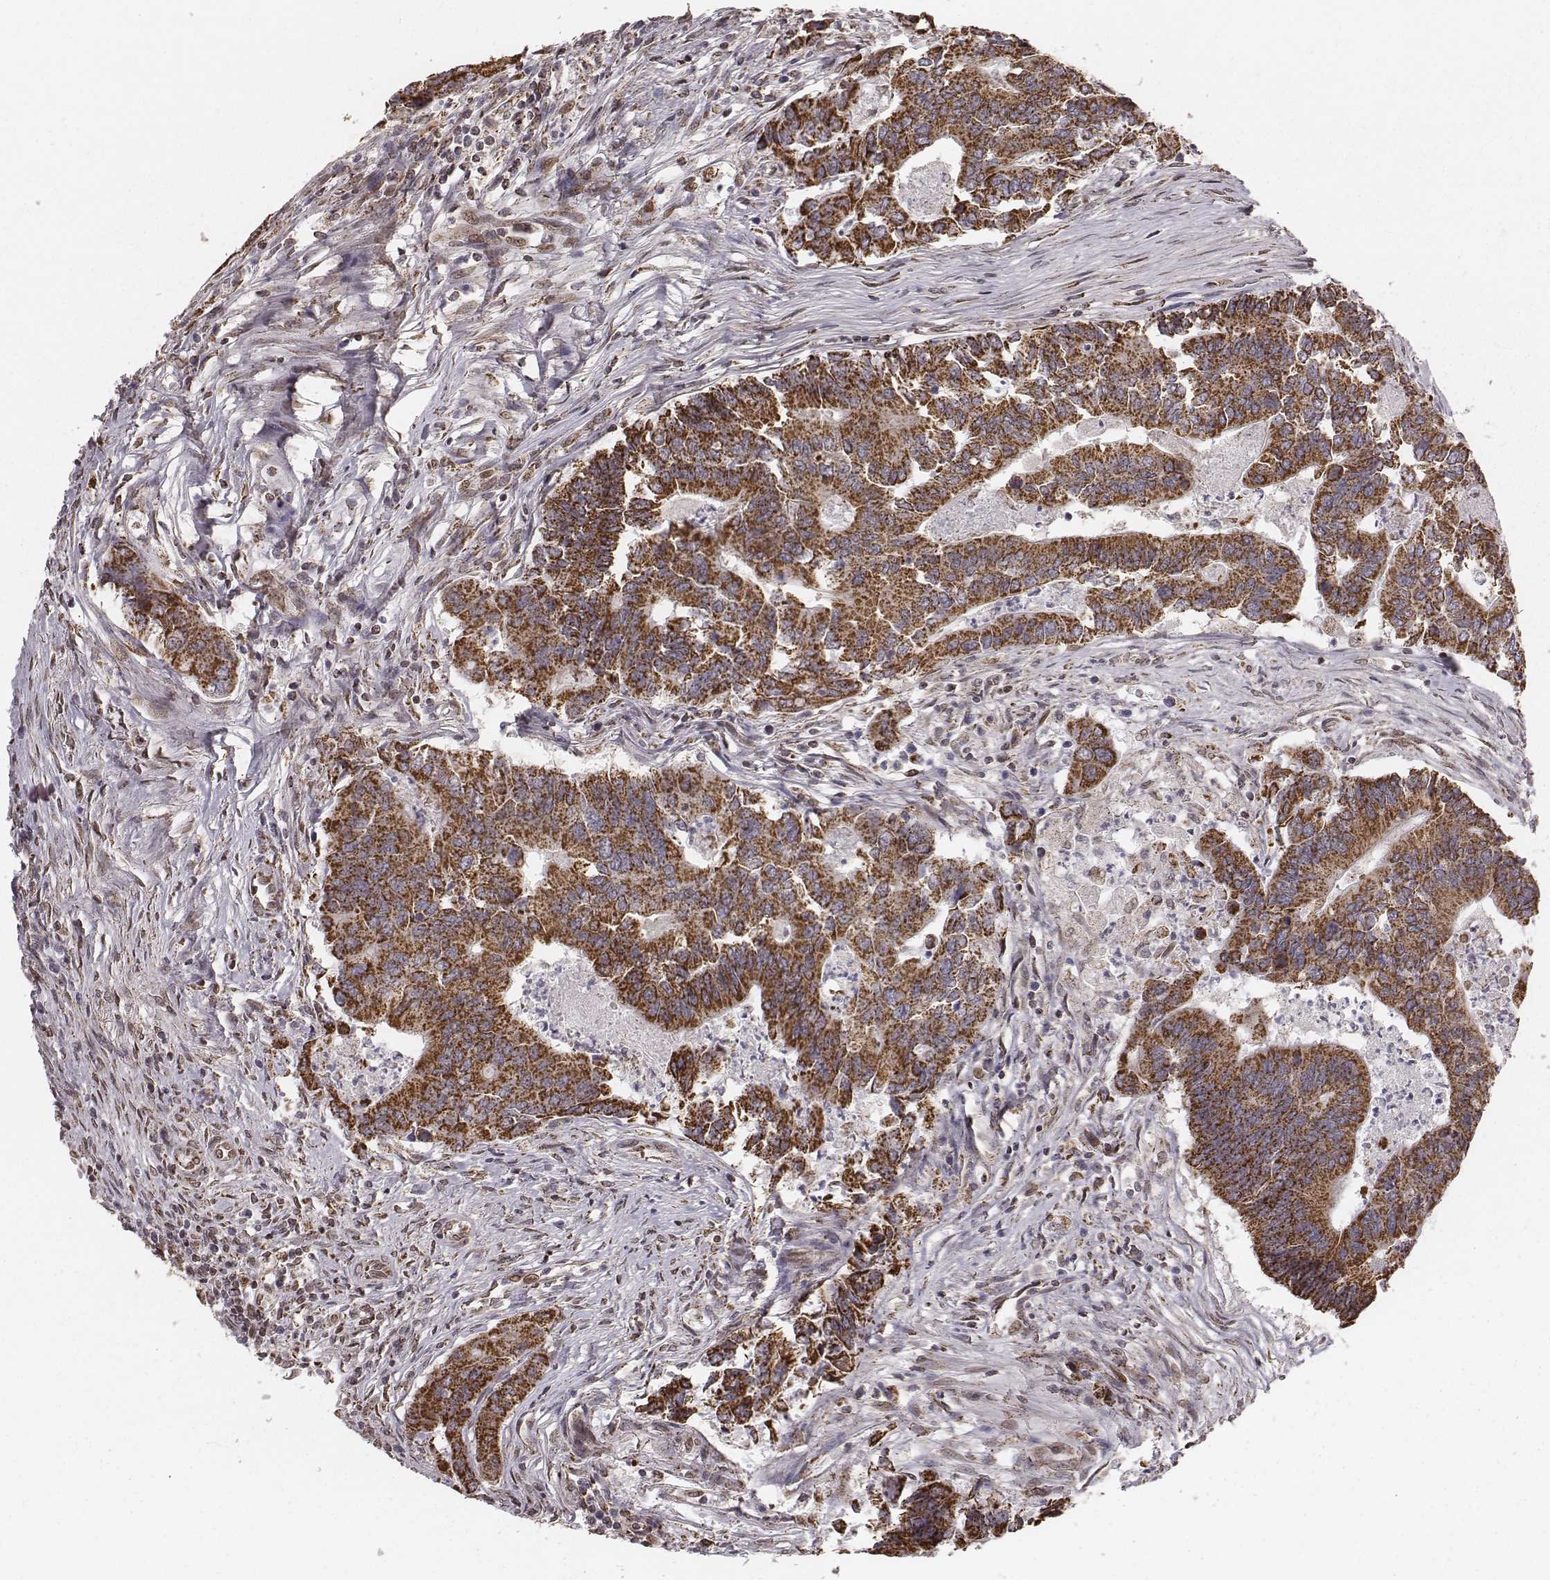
{"staining": {"intensity": "strong", "quantity": "25%-75%", "location": "cytoplasmic/membranous"}, "tissue": "colorectal cancer", "cell_type": "Tumor cells", "image_type": "cancer", "snomed": [{"axis": "morphology", "description": "Adenocarcinoma, NOS"}, {"axis": "topography", "description": "Colon"}], "caption": "Adenocarcinoma (colorectal) stained for a protein (brown) shows strong cytoplasmic/membranous positive expression in approximately 25%-75% of tumor cells.", "gene": "ACOT2", "patient": {"sex": "female", "age": 67}}